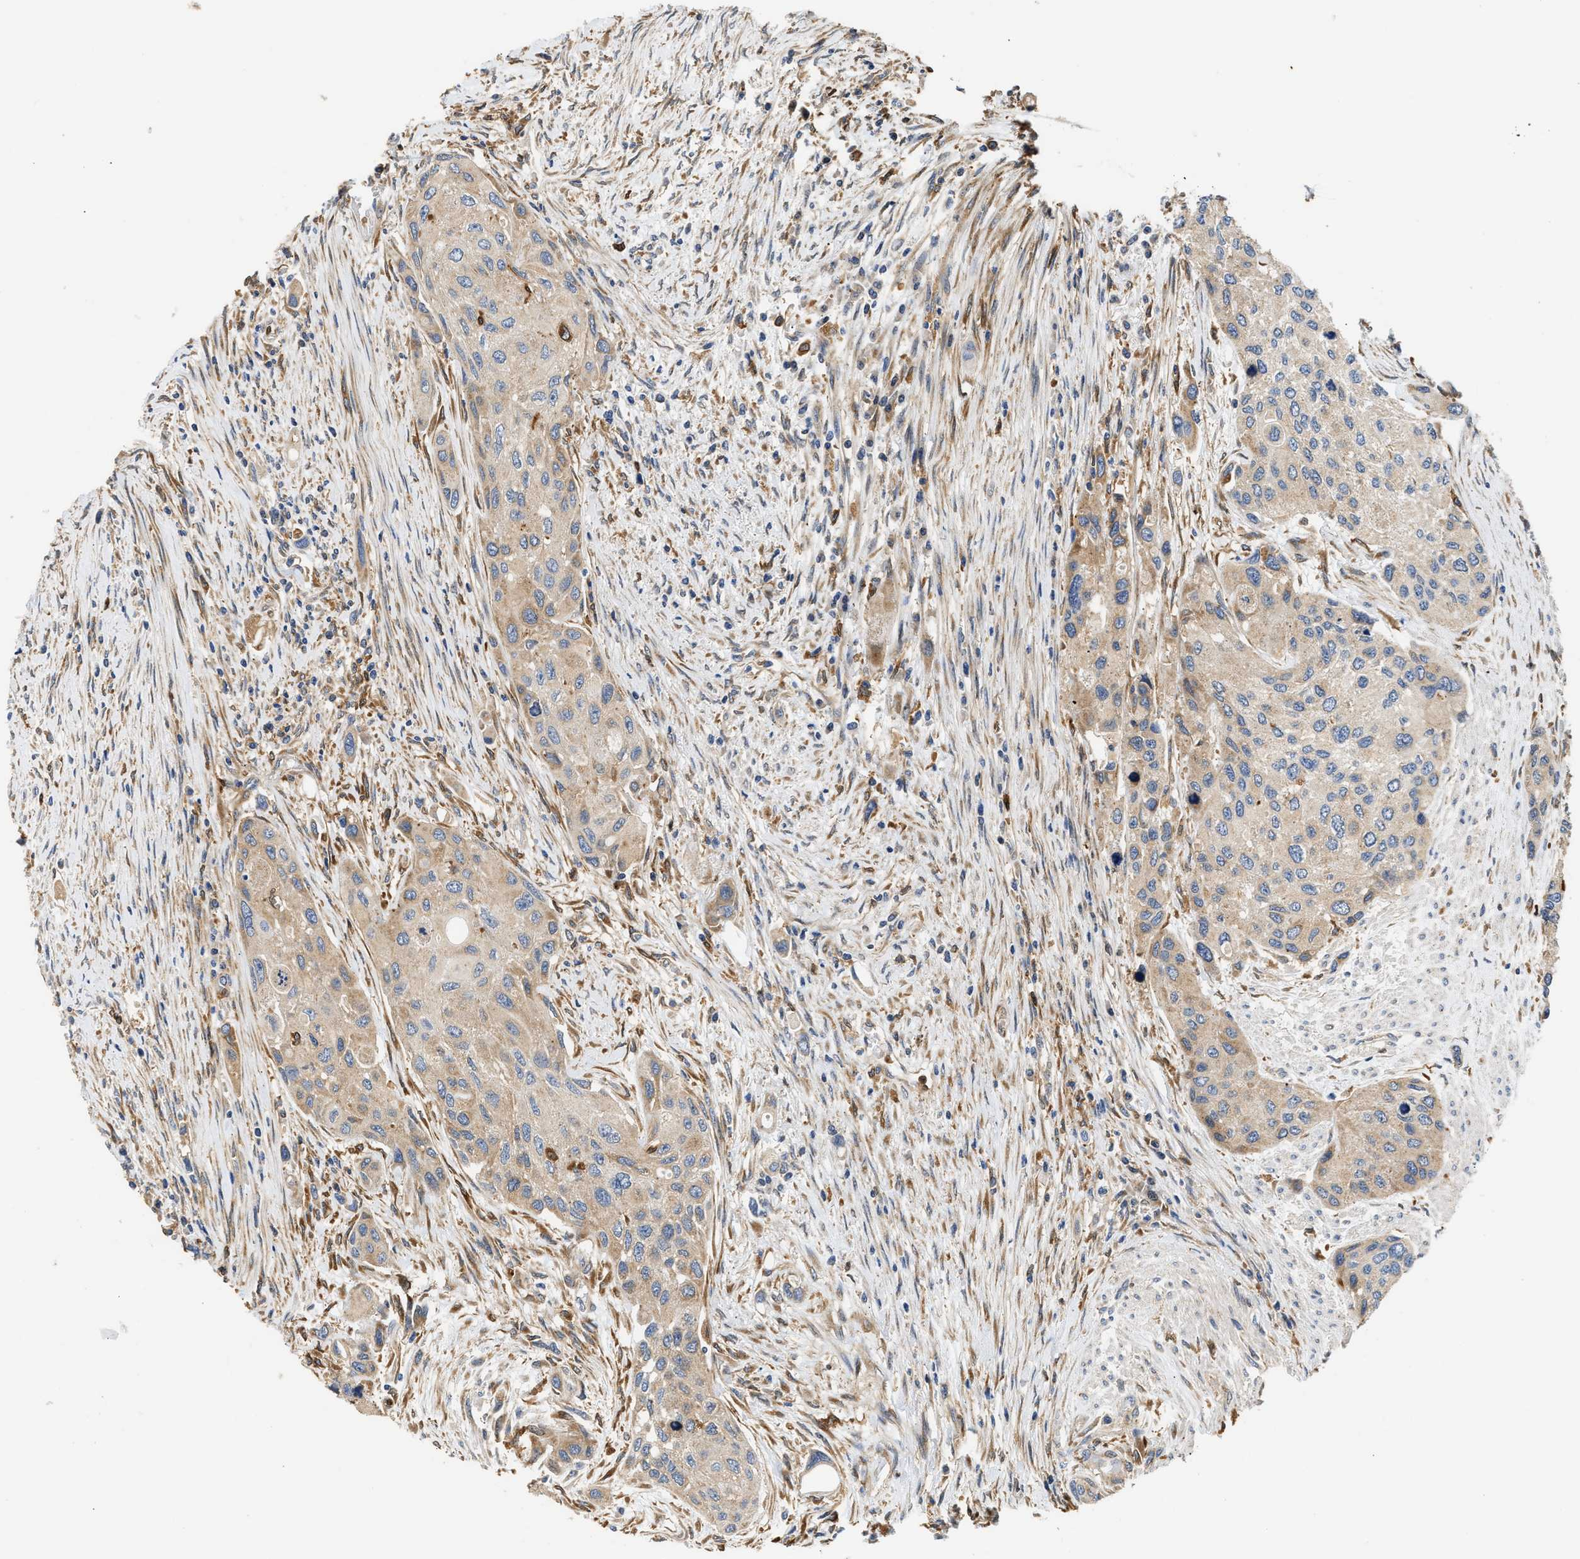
{"staining": {"intensity": "weak", "quantity": ">75%", "location": "cytoplasmic/membranous"}, "tissue": "urothelial cancer", "cell_type": "Tumor cells", "image_type": "cancer", "snomed": [{"axis": "morphology", "description": "Urothelial carcinoma, High grade"}, {"axis": "topography", "description": "Urinary bladder"}], "caption": "A brown stain shows weak cytoplasmic/membranous staining of a protein in human urothelial cancer tumor cells.", "gene": "RAB31", "patient": {"sex": "female", "age": 56}}